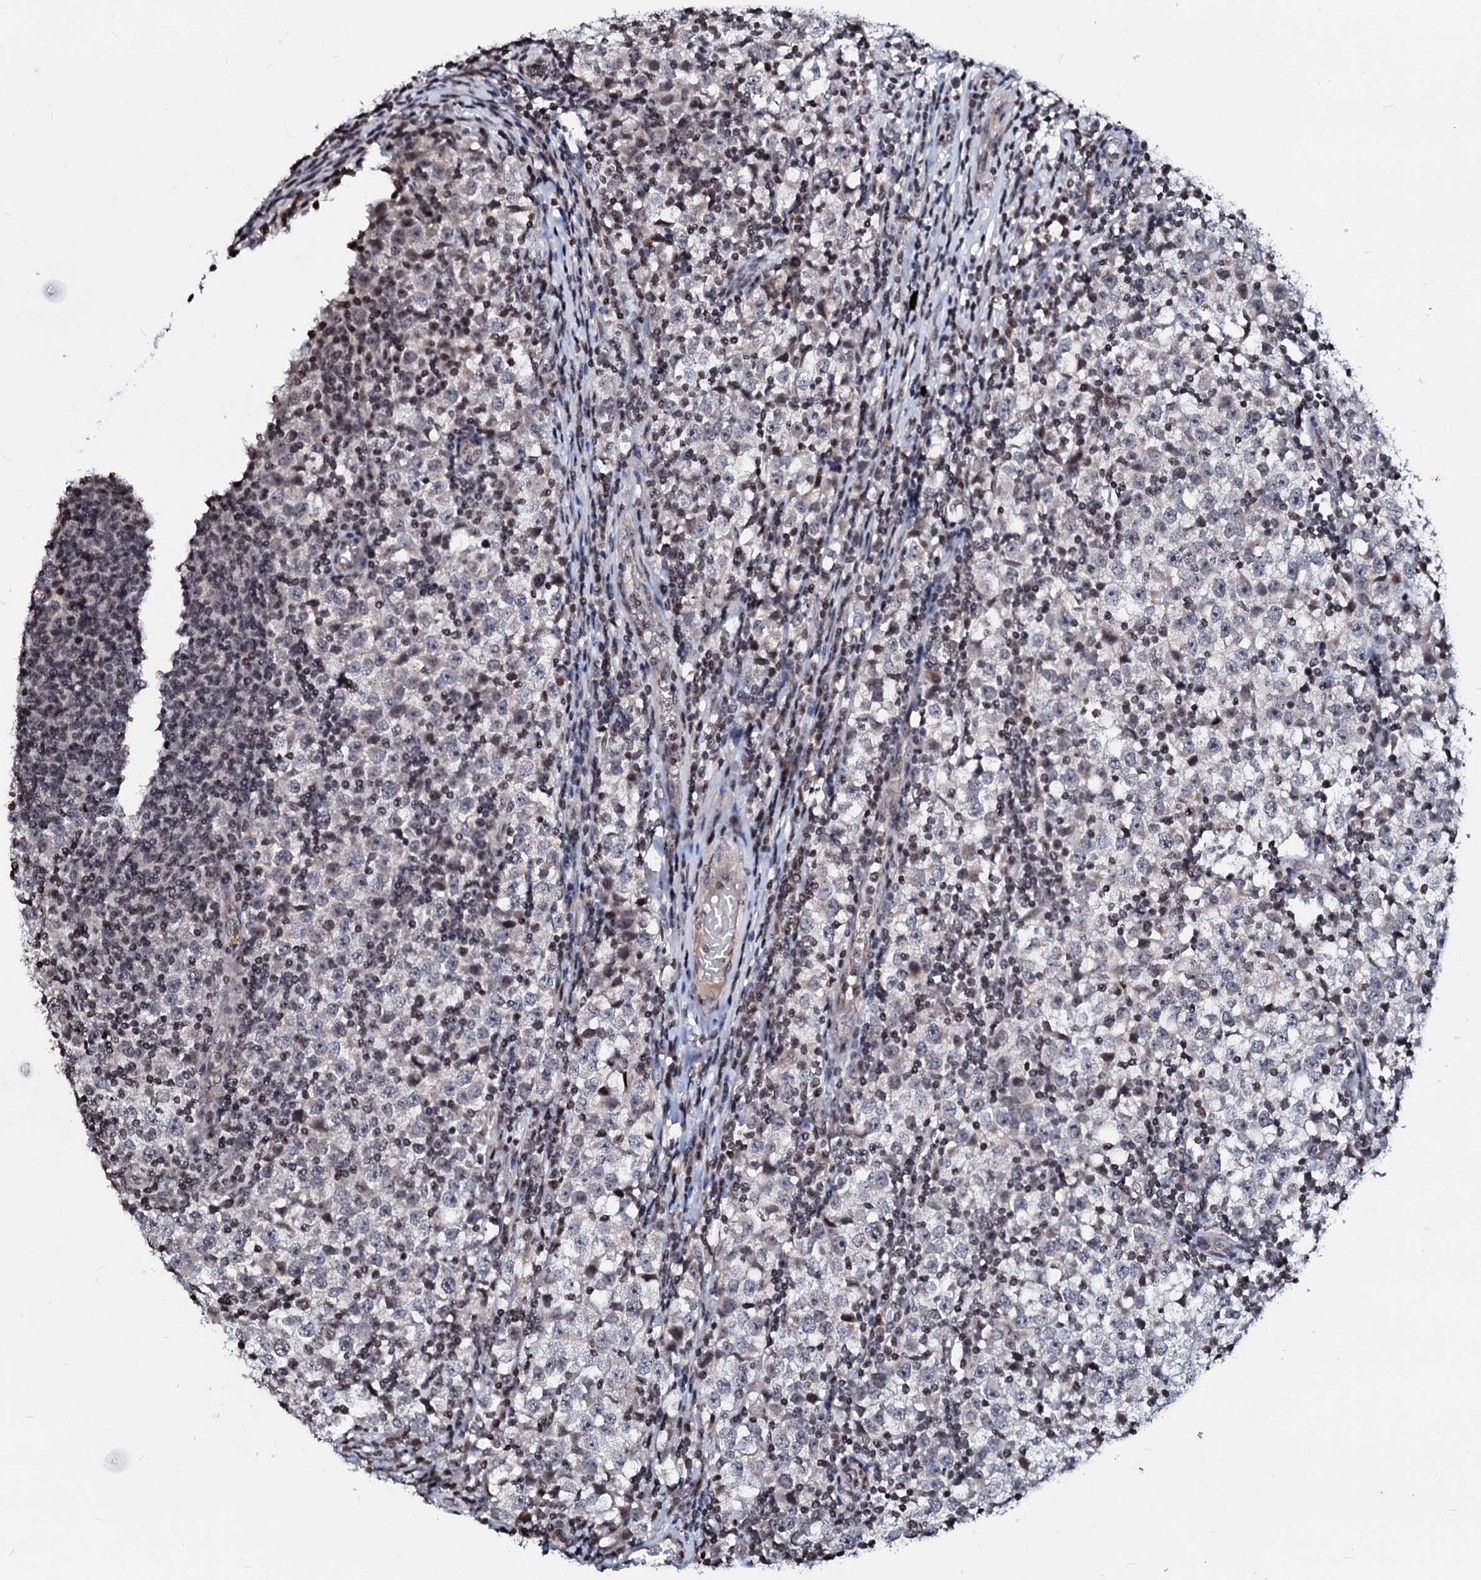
{"staining": {"intensity": "weak", "quantity": "<25%", "location": "nuclear"}, "tissue": "testis cancer", "cell_type": "Tumor cells", "image_type": "cancer", "snomed": [{"axis": "morphology", "description": "Seminoma, NOS"}, {"axis": "topography", "description": "Testis"}], "caption": "IHC of testis cancer demonstrates no positivity in tumor cells.", "gene": "LSM11", "patient": {"sex": "male", "age": 65}}